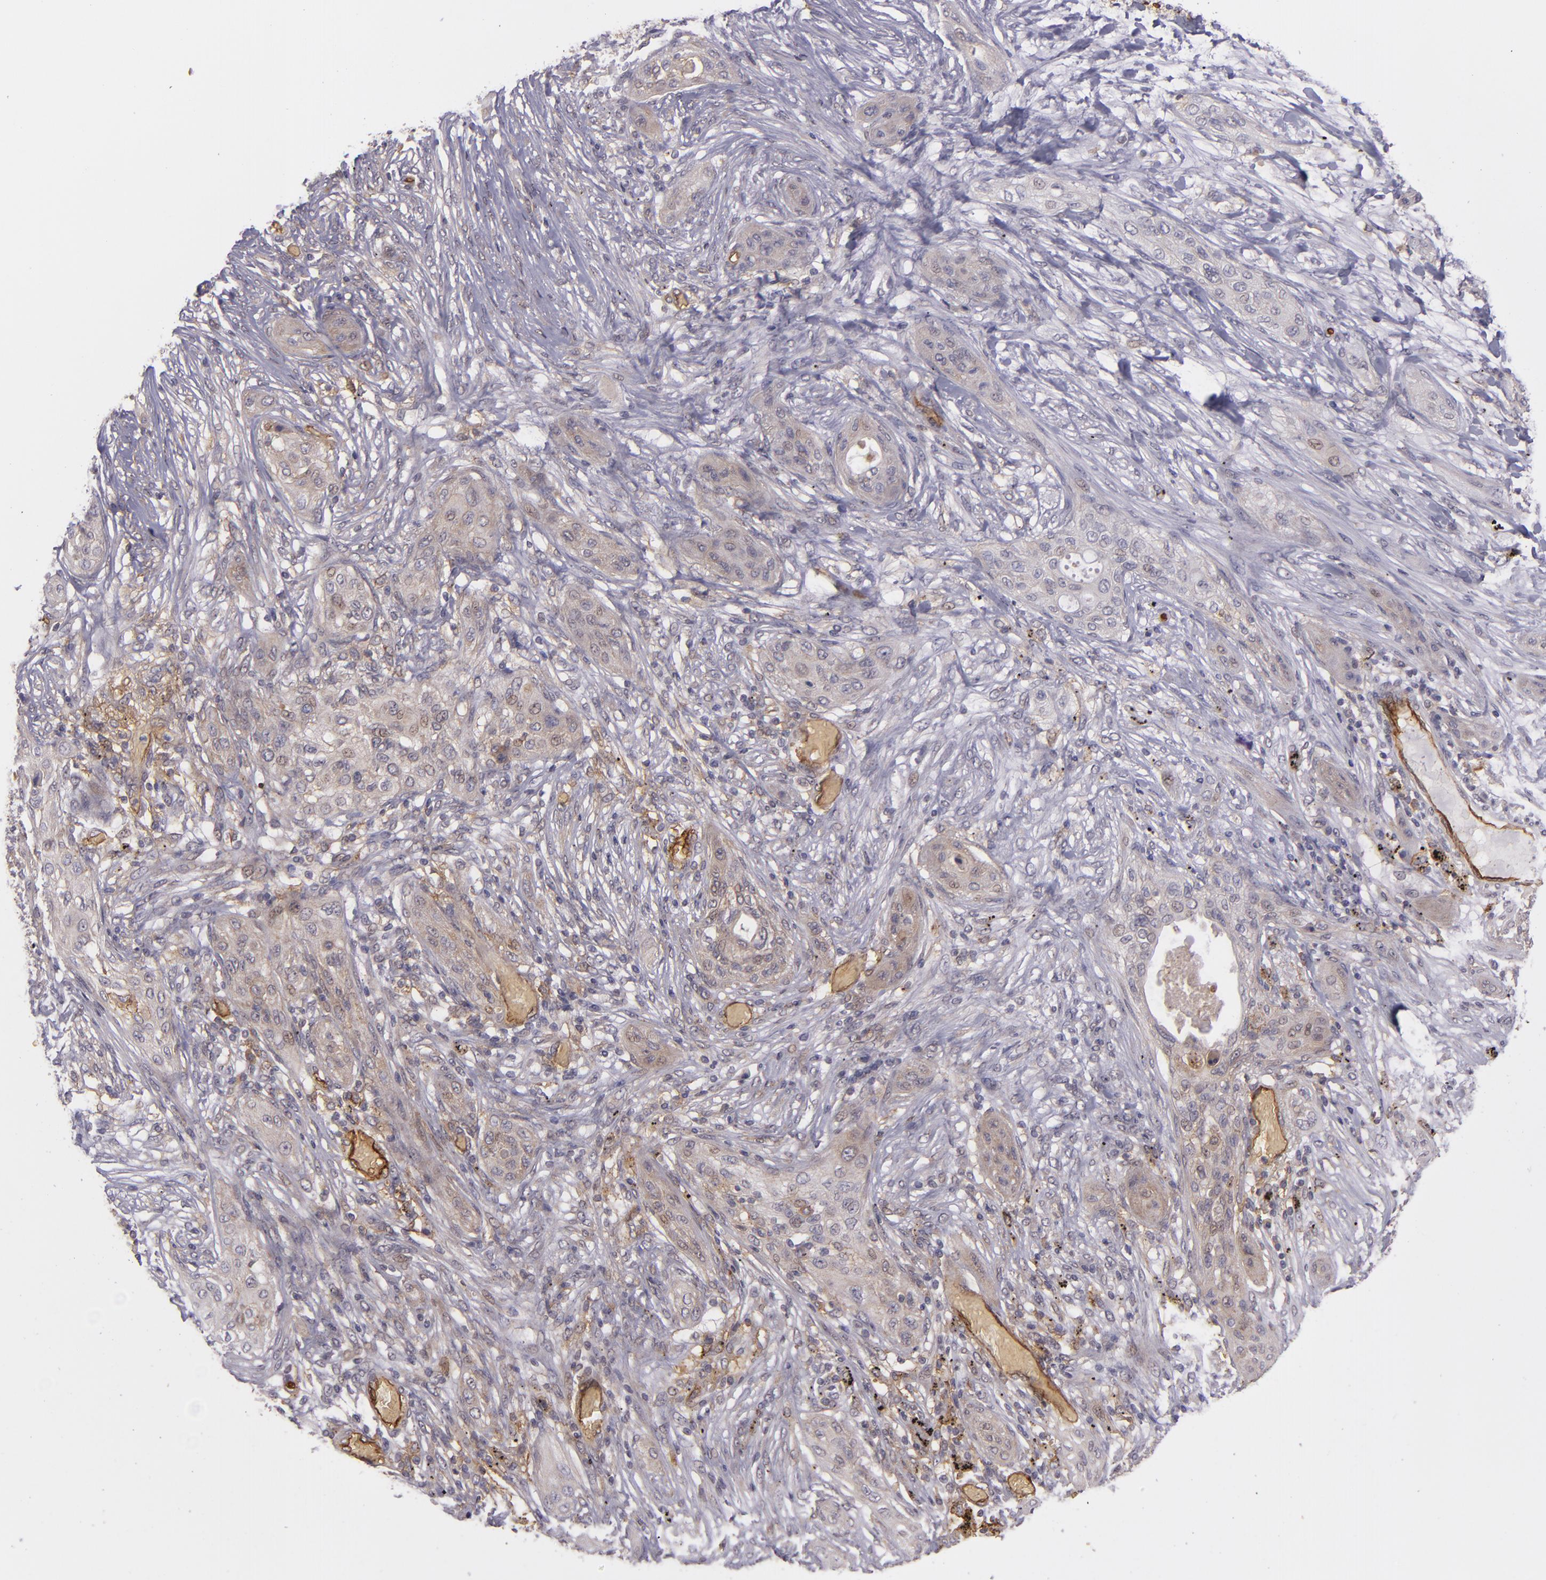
{"staining": {"intensity": "moderate", "quantity": ">75%", "location": "cytoplasmic/membranous"}, "tissue": "lung cancer", "cell_type": "Tumor cells", "image_type": "cancer", "snomed": [{"axis": "morphology", "description": "Squamous cell carcinoma, NOS"}, {"axis": "topography", "description": "Lung"}], "caption": "This is an image of immunohistochemistry (IHC) staining of squamous cell carcinoma (lung), which shows moderate staining in the cytoplasmic/membranous of tumor cells.", "gene": "ACE", "patient": {"sex": "female", "age": 47}}